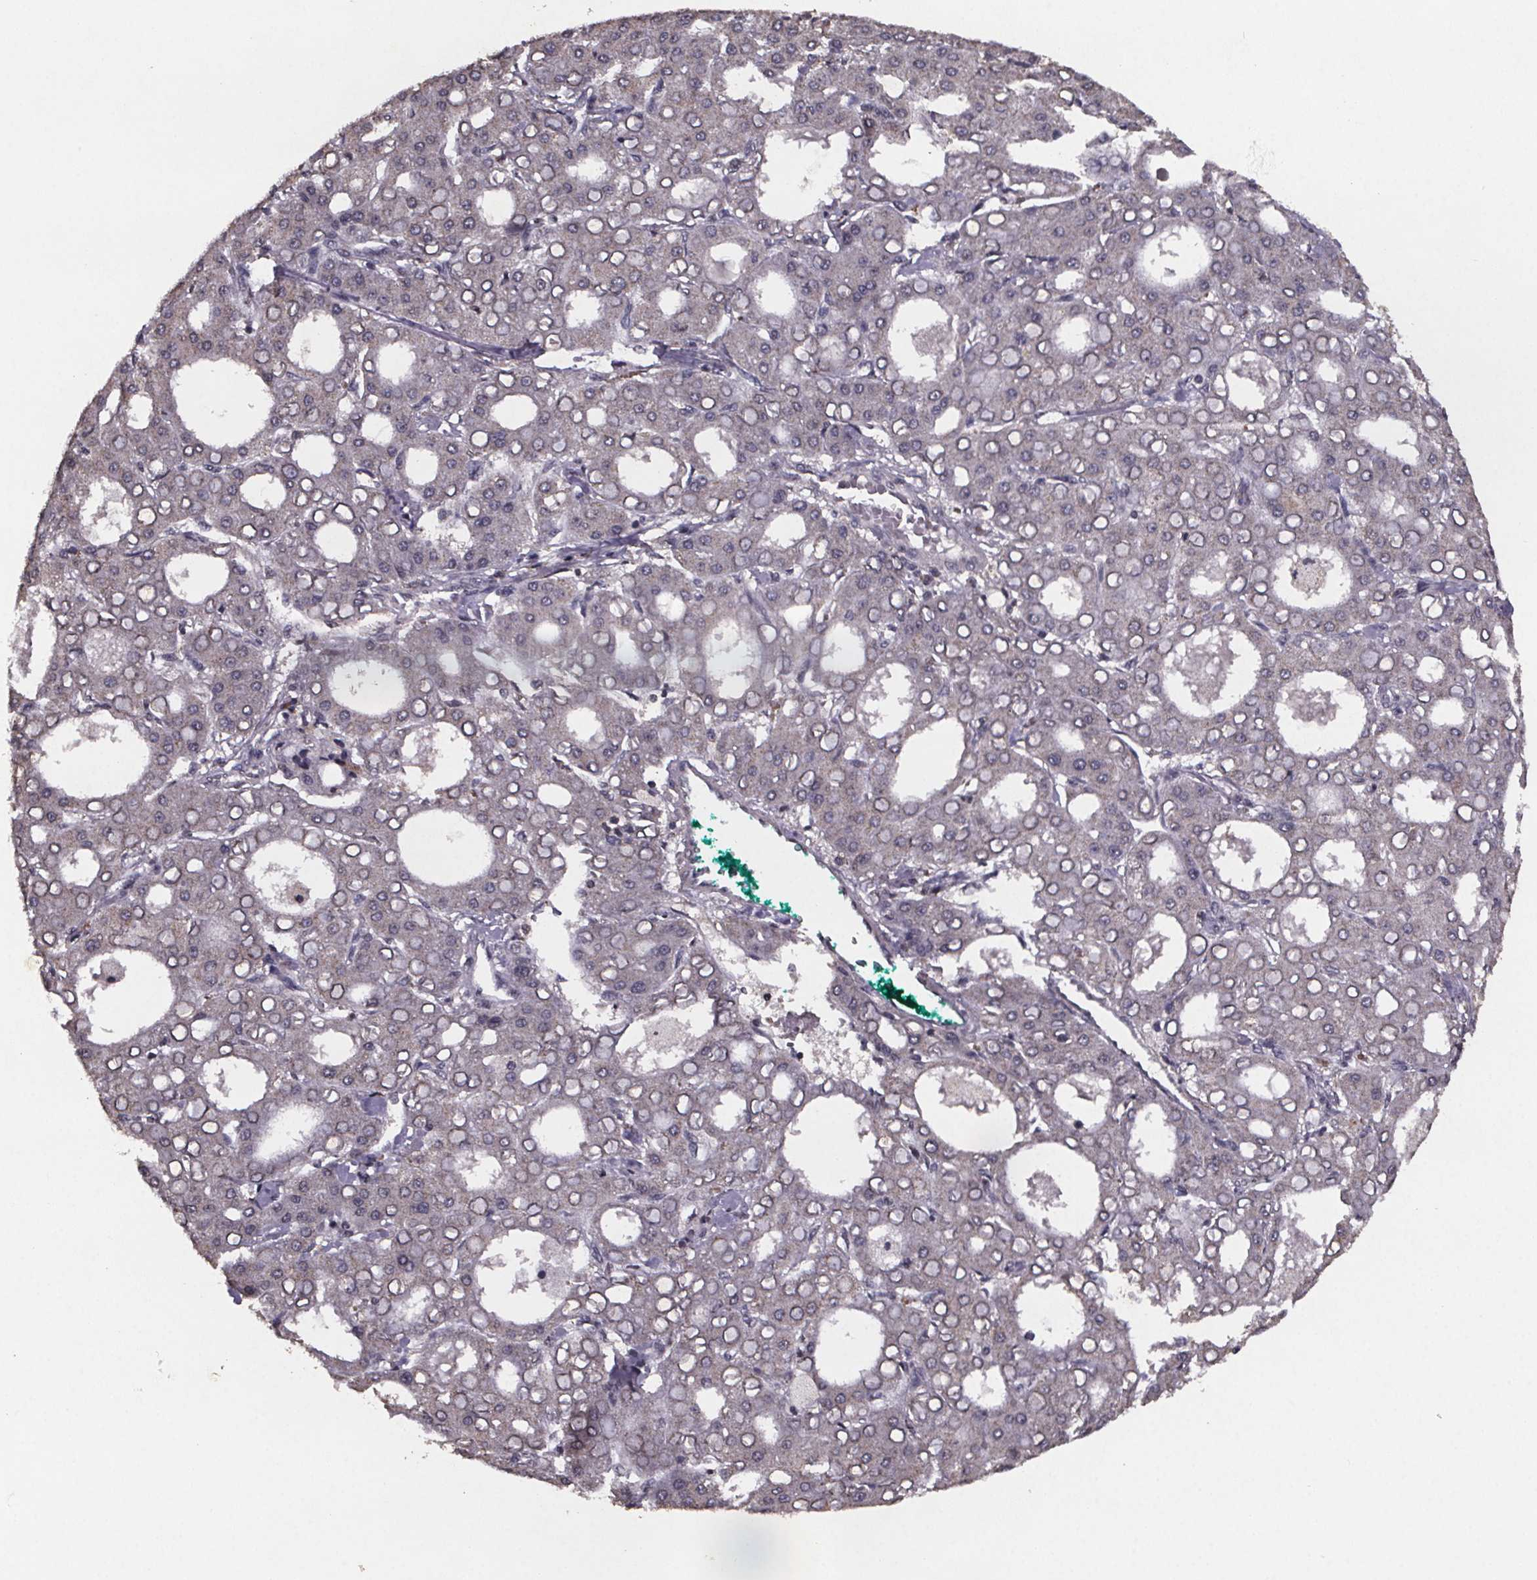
{"staining": {"intensity": "negative", "quantity": "none", "location": "none"}, "tissue": "liver cancer", "cell_type": "Tumor cells", "image_type": "cancer", "snomed": [{"axis": "morphology", "description": "Carcinoma, Hepatocellular, NOS"}, {"axis": "topography", "description": "Liver"}], "caption": "Human liver hepatocellular carcinoma stained for a protein using immunohistochemistry (IHC) reveals no staining in tumor cells.", "gene": "PALLD", "patient": {"sex": "male", "age": 65}}